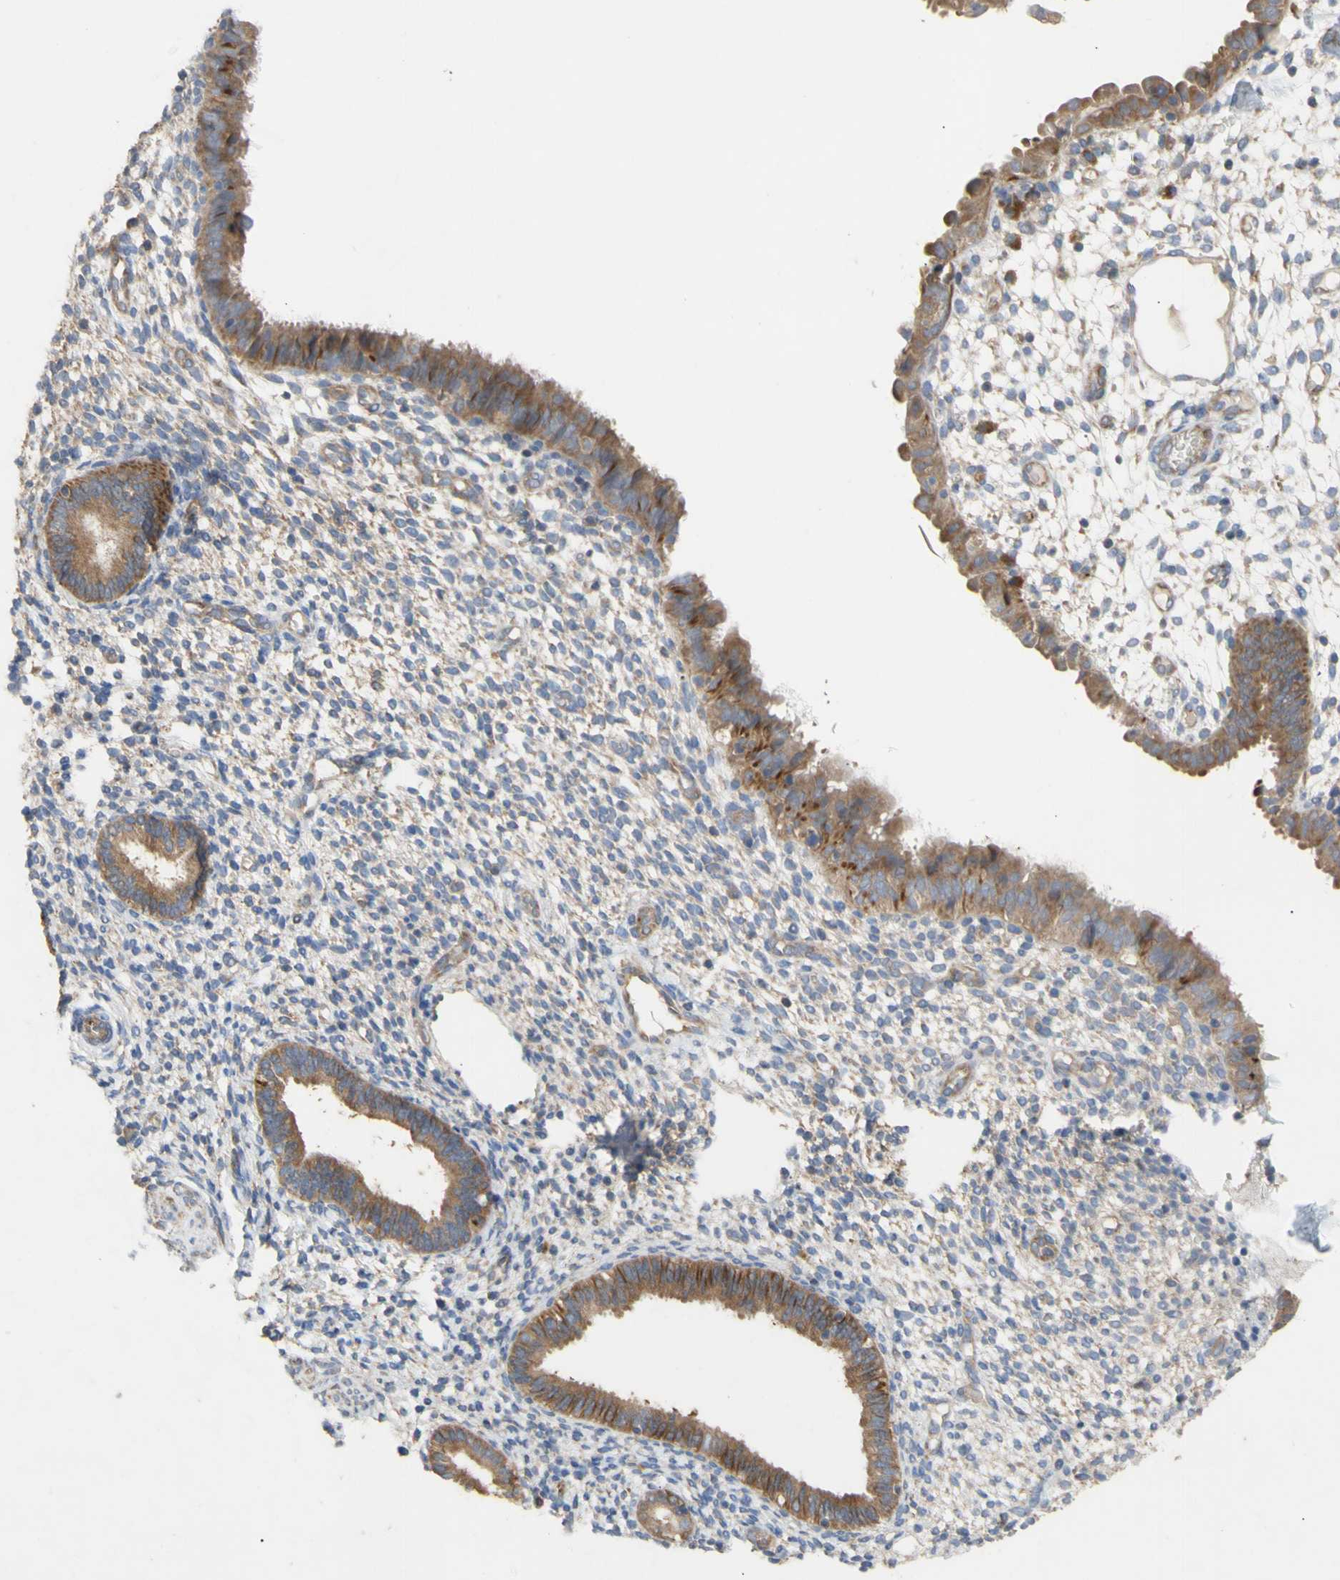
{"staining": {"intensity": "weak", "quantity": "25%-75%", "location": "cytoplasmic/membranous"}, "tissue": "endometrium", "cell_type": "Cells in endometrial stroma", "image_type": "normal", "snomed": [{"axis": "morphology", "description": "Normal tissue, NOS"}, {"axis": "topography", "description": "Endometrium"}], "caption": "The histopathology image displays immunohistochemical staining of unremarkable endometrium. There is weak cytoplasmic/membranous expression is appreciated in about 25%-75% of cells in endometrial stroma. The staining was performed using DAB, with brown indicating positive protein expression. Nuclei are stained blue with hematoxylin.", "gene": "EIF2S3", "patient": {"sex": "female", "age": 61}}